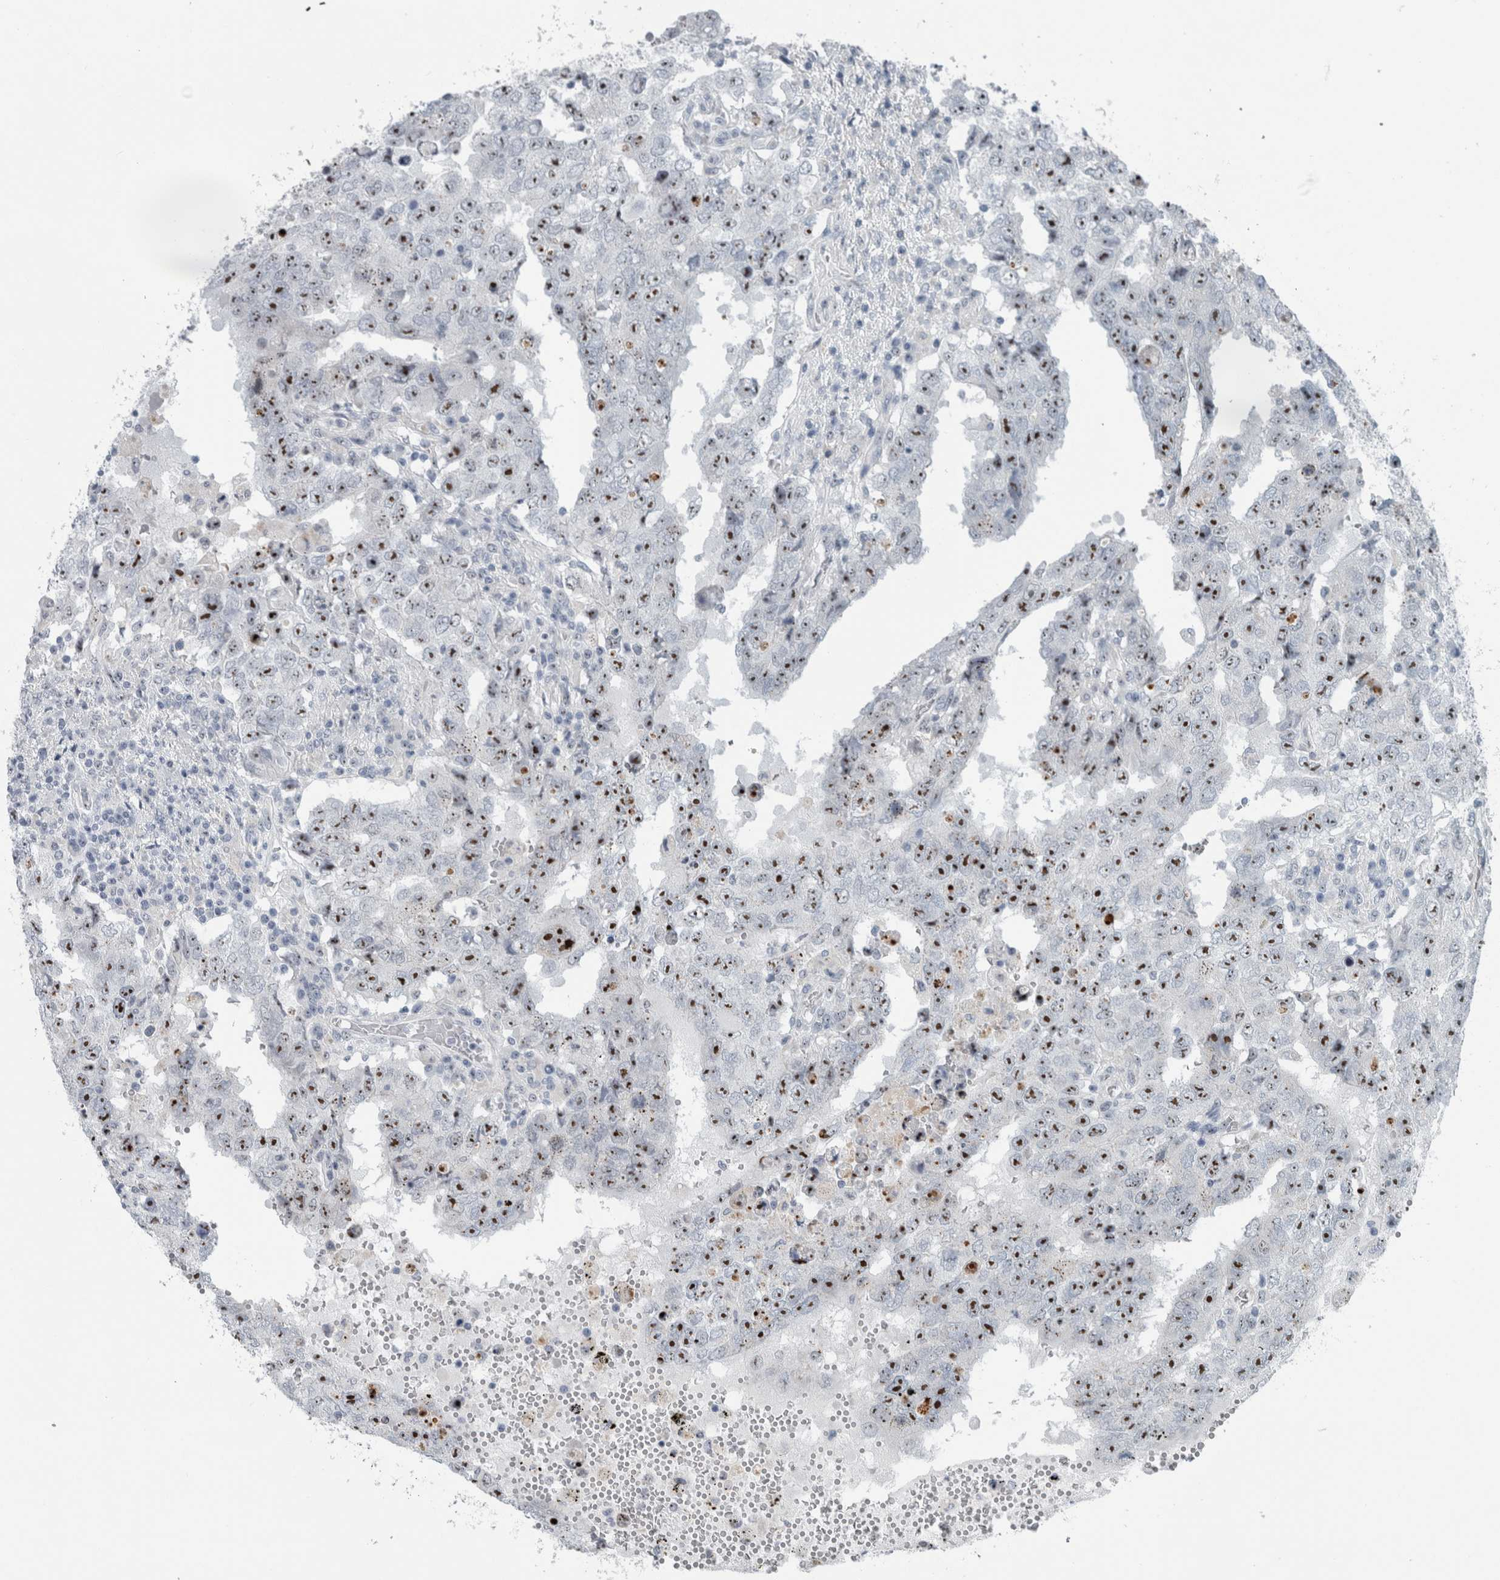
{"staining": {"intensity": "strong", "quantity": ">75%", "location": "nuclear"}, "tissue": "testis cancer", "cell_type": "Tumor cells", "image_type": "cancer", "snomed": [{"axis": "morphology", "description": "Carcinoma, Embryonal, NOS"}, {"axis": "topography", "description": "Testis"}], "caption": "Immunohistochemical staining of testis cancer (embryonal carcinoma) displays high levels of strong nuclear staining in about >75% of tumor cells. The protein is stained brown, and the nuclei are stained in blue (DAB IHC with brightfield microscopy, high magnification).", "gene": "UTP6", "patient": {"sex": "male", "age": 26}}